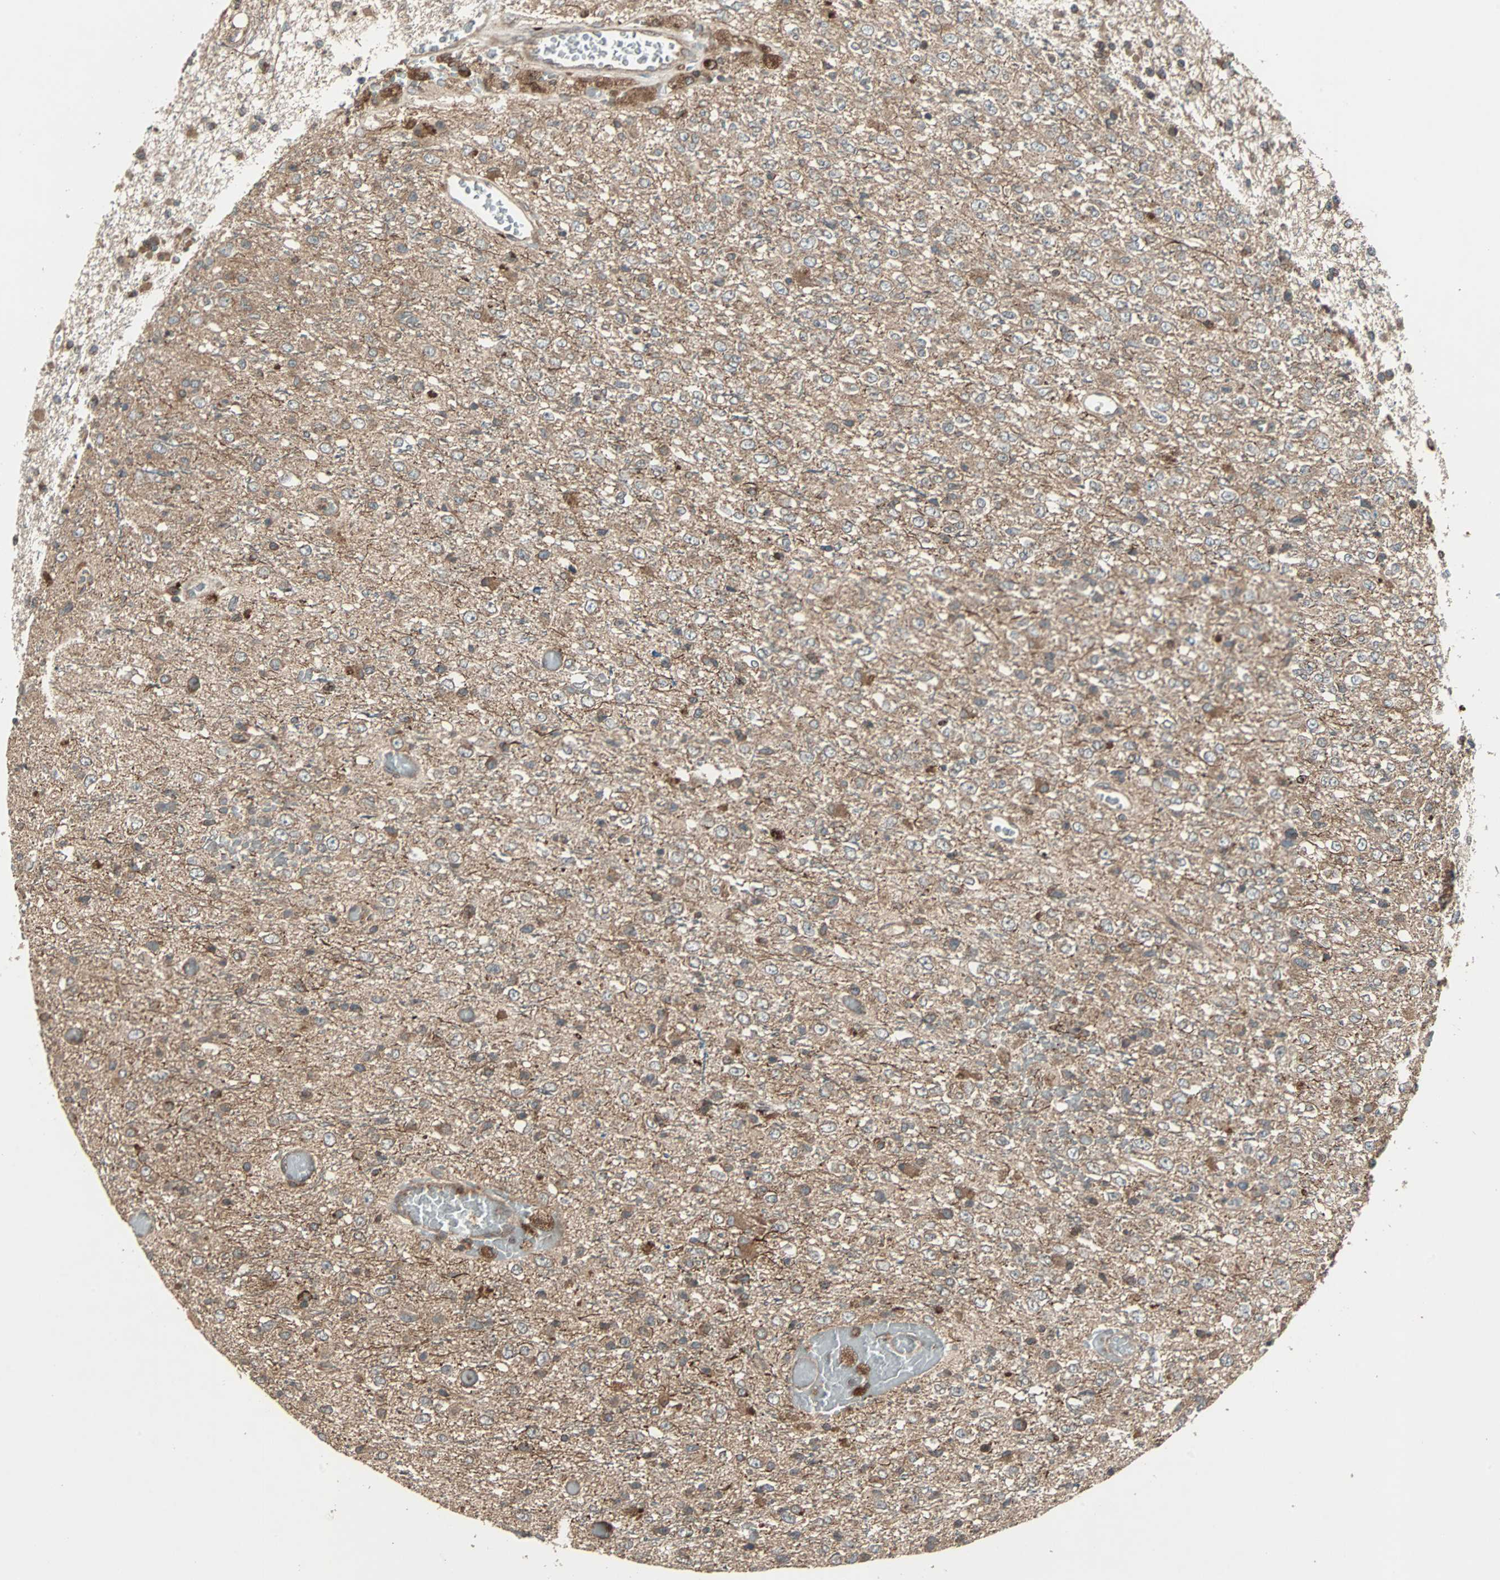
{"staining": {"intensity": "moderate", "quantity": ">75%", "location": "cytoplasmic/membranous"}, "tissue": "glioma", "cell_type": "Tumor cells", "image_type": "cancer", "snomed": [{"axis": "morphology", "description": "Glioma, malignant, High grade"}, {"axis": "topography", "description": "pancreas cauda"}], "caption": "Moderate cytoplasmic/membranous protein expression is present in about >75% of tumor cells in glioma.", "gene": "RAB7A", "patient": {"sex": "male", "age": 60}}